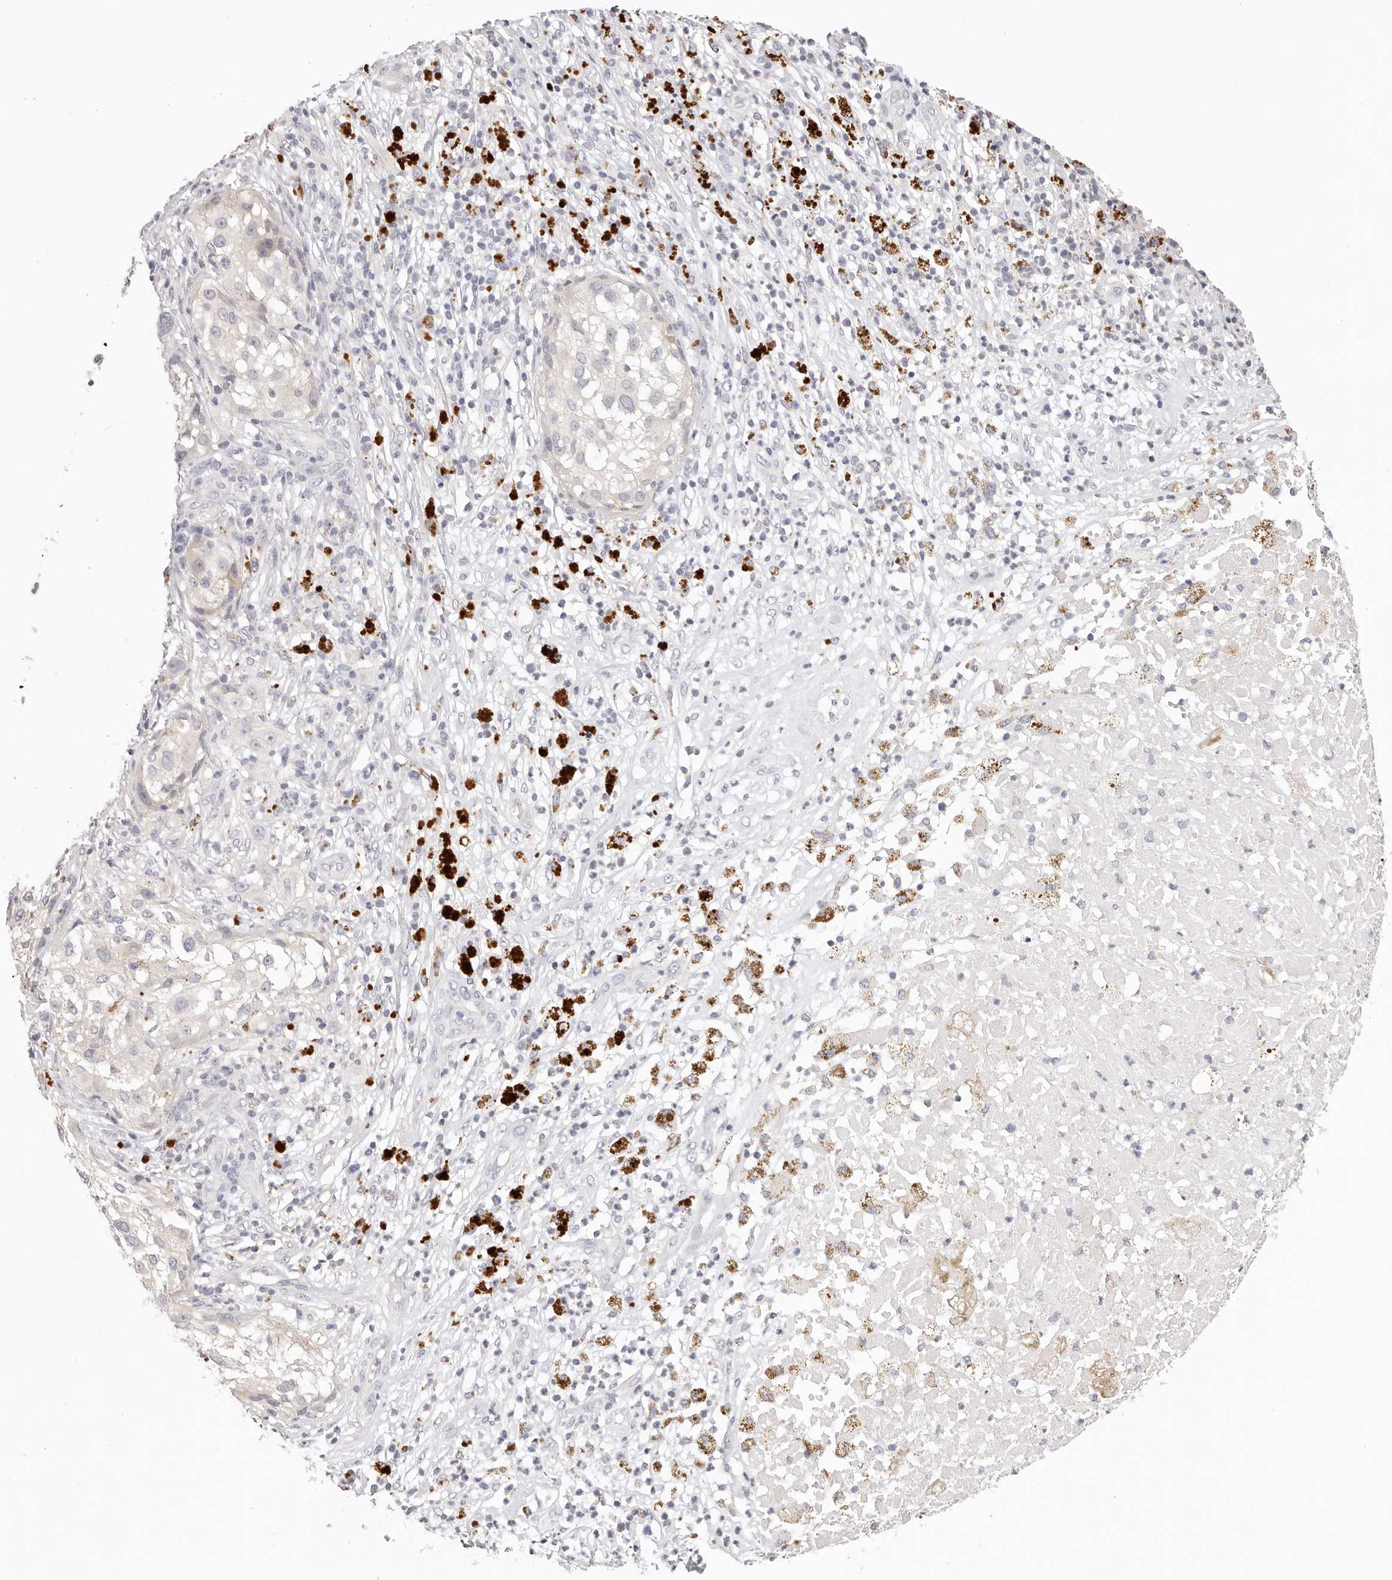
{"staining": {"intensity": "negative", "quantity": "none", "location": "none"}, "tissue": "melanoma", "cell_type": "Tumor cells", "image_type": "cancer", "snomed": [{"axis": "morphology", "description": "Necrosis, NOS"}, {"axis": "morphology", "description": "Malignant melanoma, NOS"}, {"axis": "topography", "description": "Skin"}], "caption": "IHC photomicrograph of malignant melanoma stained for a protein (brown), which displays no staining in tumor cells.", "gene": "GGPS1", "patient": {"sex": "female", "age": 87}}